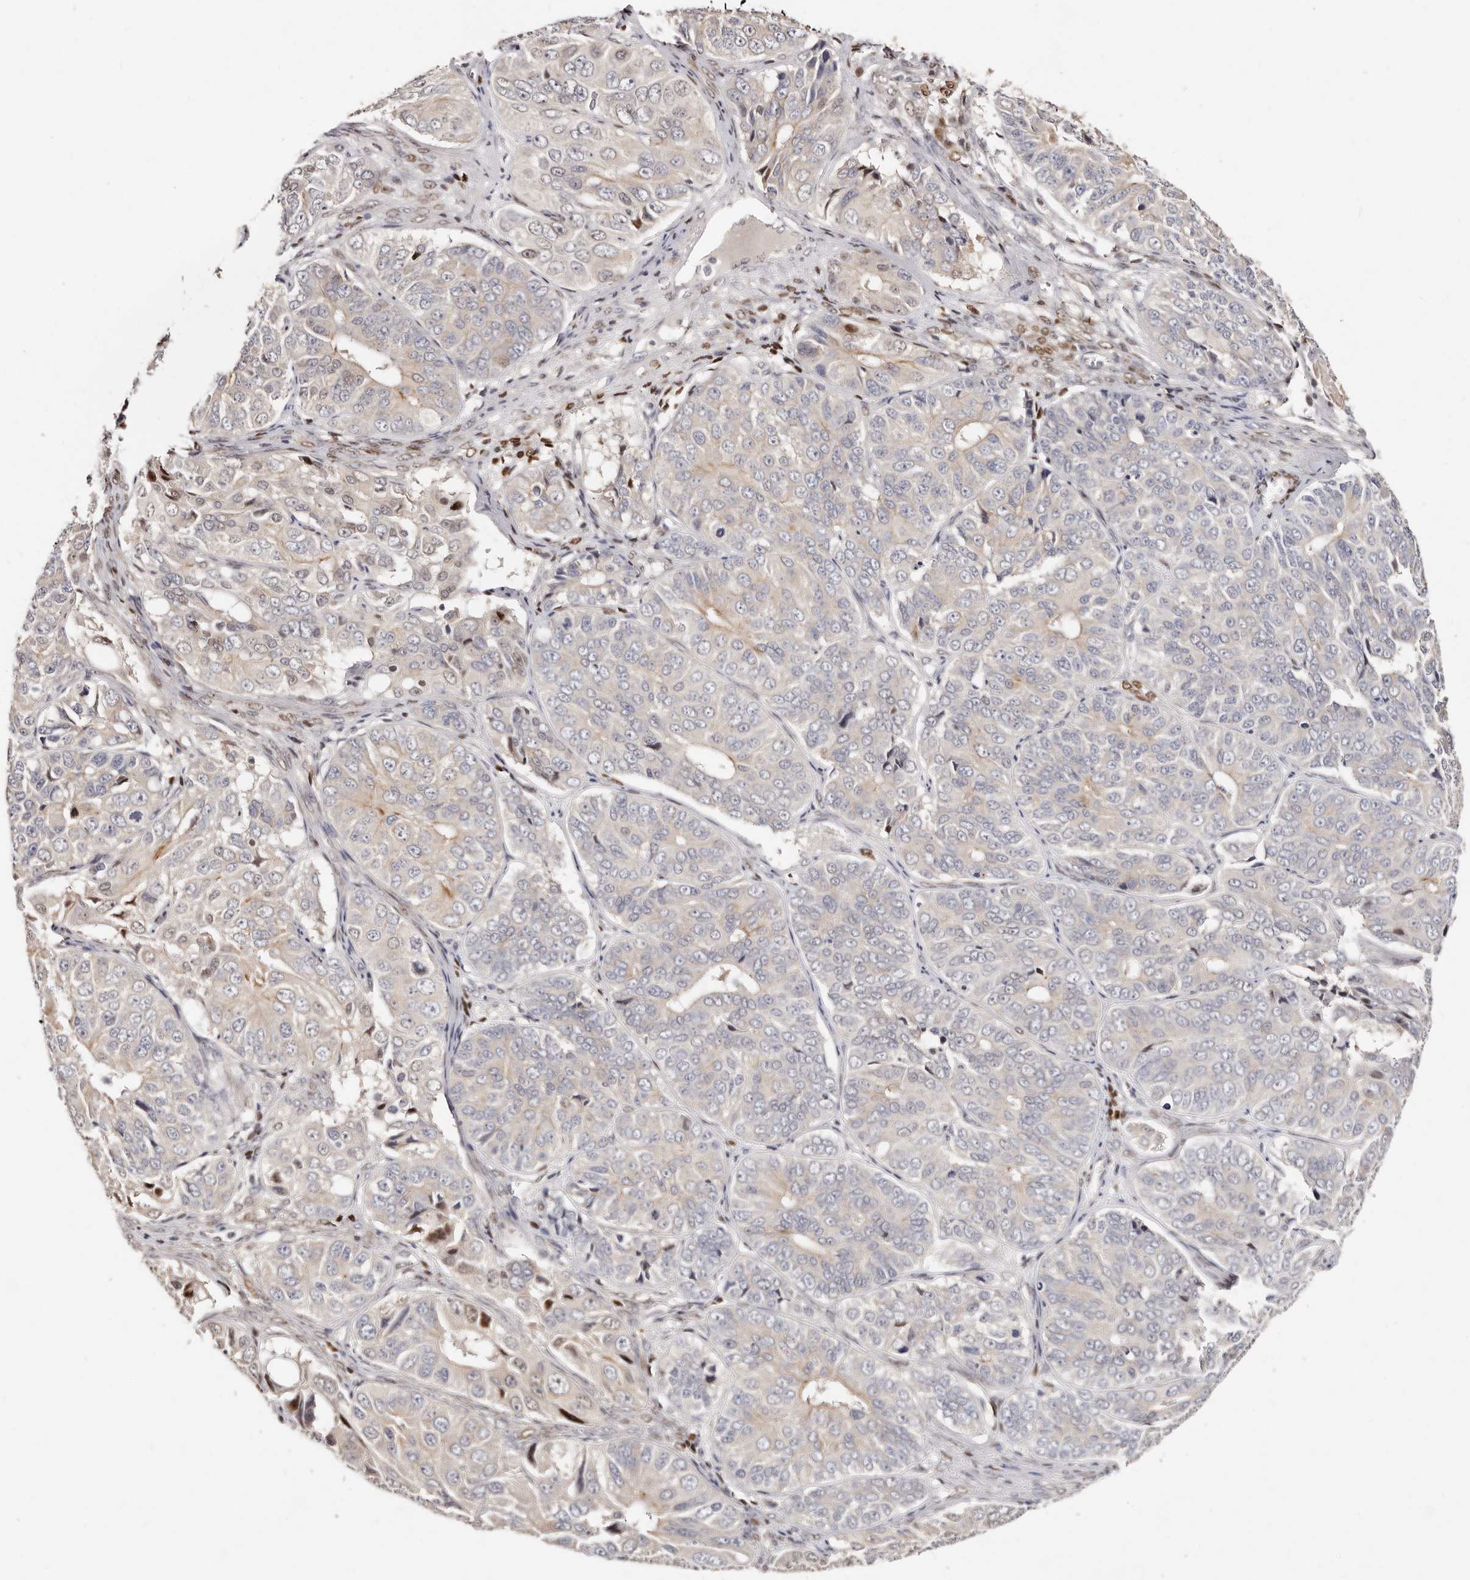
{"staining": {"intensity": "weak", "quantity": "<25%", "location": "cytoplasmic/membranous"}, "tissue": "ovarian cancer", "cell_type": "Tumor cells", "image_type": "cancer", "snomed": [{"axis": "morphology", "description": "Carcinoma, endometroid"}, {"axis": "topography", "description": "Ovary"}], "caption": "A high-resolution photomicrograph shows immunohistochemistry staining of ovarian endometroid carcinoma, which exhibits no significant expression in tumor cells. (Stains: DAB (3,3'-diaminobenzidine) immunohistochemistry (IHC) with hematoxylin counter stain, Microscopy: brightfield microscopy at high magnification).", "gene": "IQGAP3", "patient": {"sex": "female", "age": 51}}